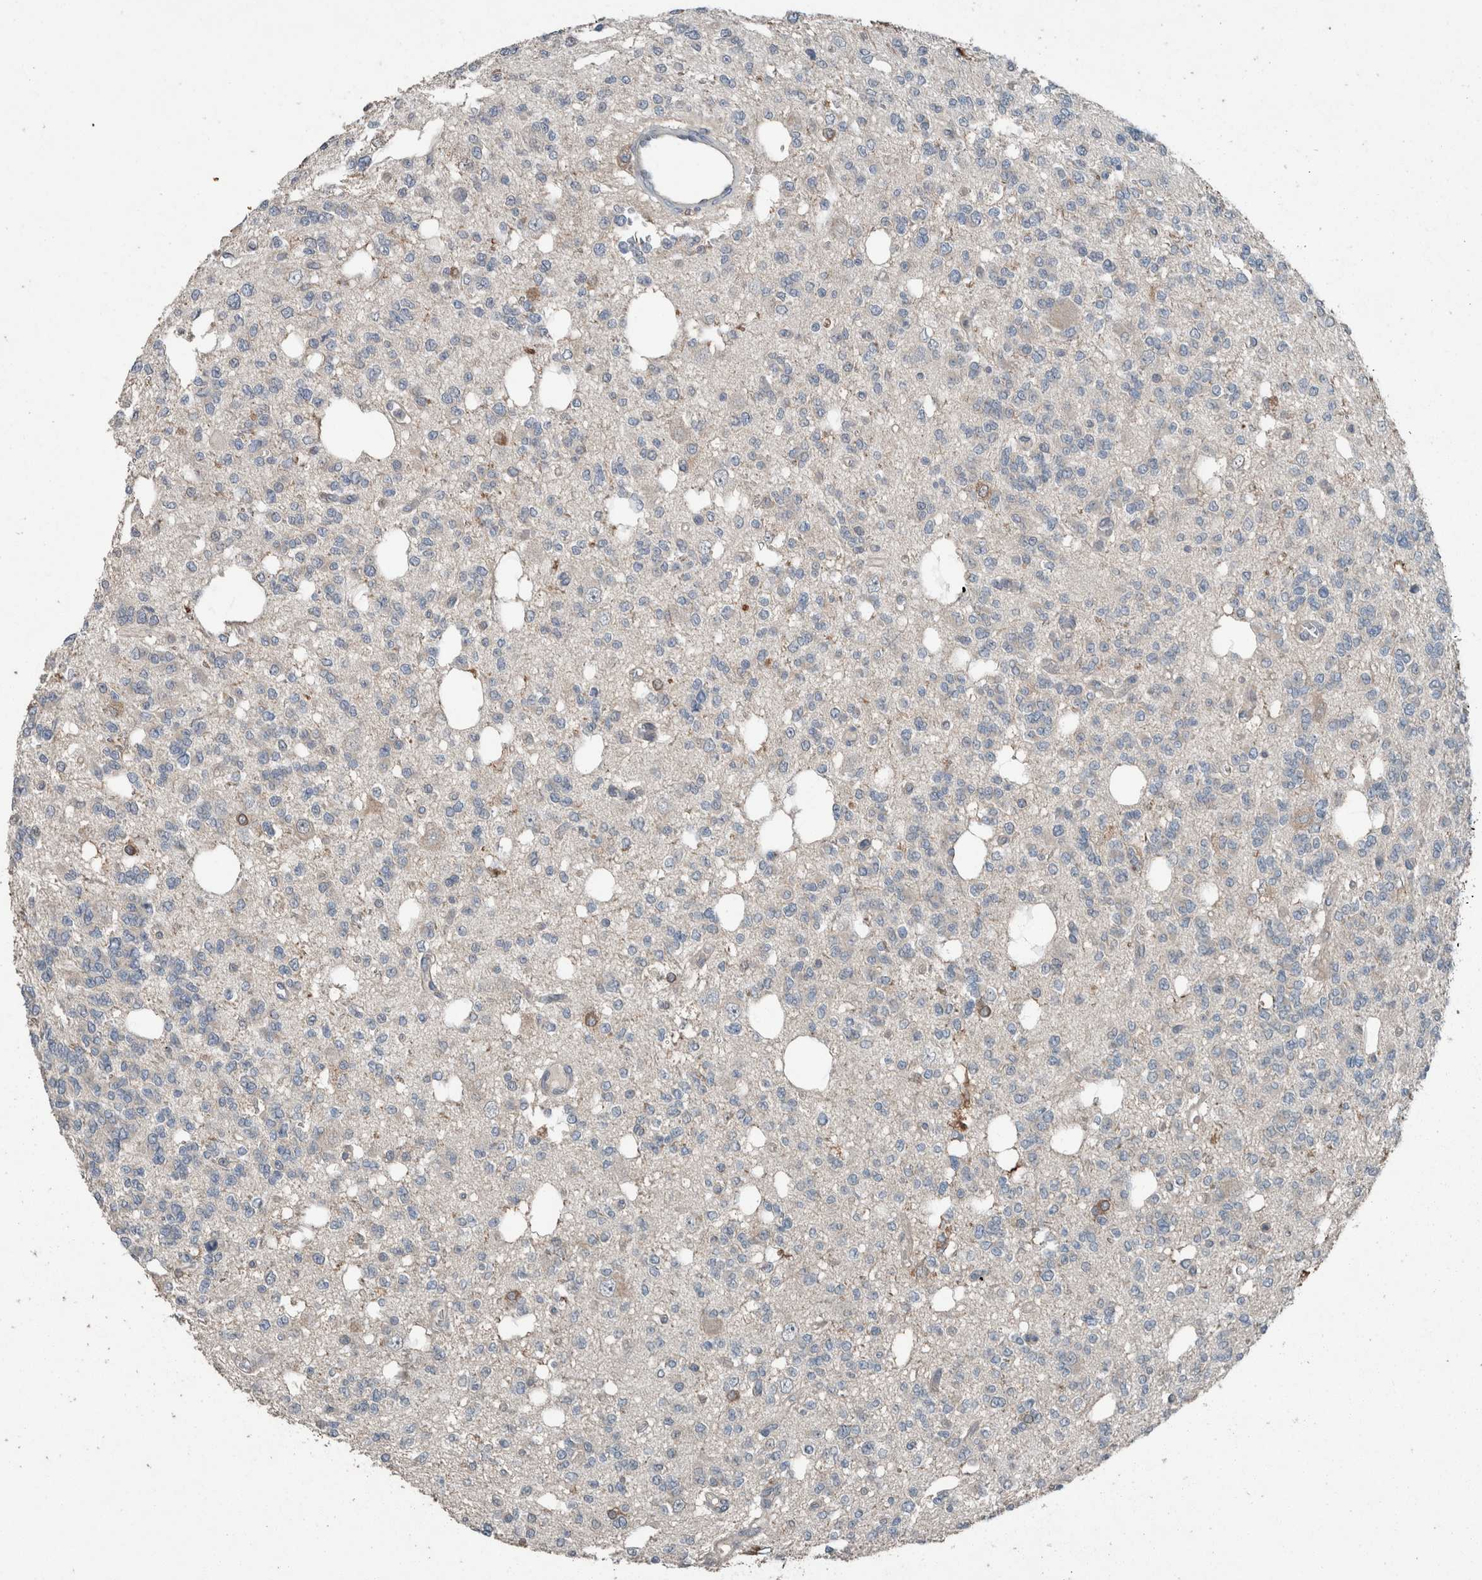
{"staining": {"intensity": "negative", "quantity": "none", "location": "none"}, "tissue": "glioma", "cell_type": "Tumor cells", "image_type": "cancer", "snomed": [{"axis": "morphology", "description": "Glioma, malignant, Low grade"}, {"axis": "topography", "description": "Brain"}], "caption": "Human malignant low-grade glioma stained for a protein using immunohistochemistry (IHC) shows no expression in tumor cells.", "gene": "KNTC1", "patient": {"sex": "male", "age": 38}}